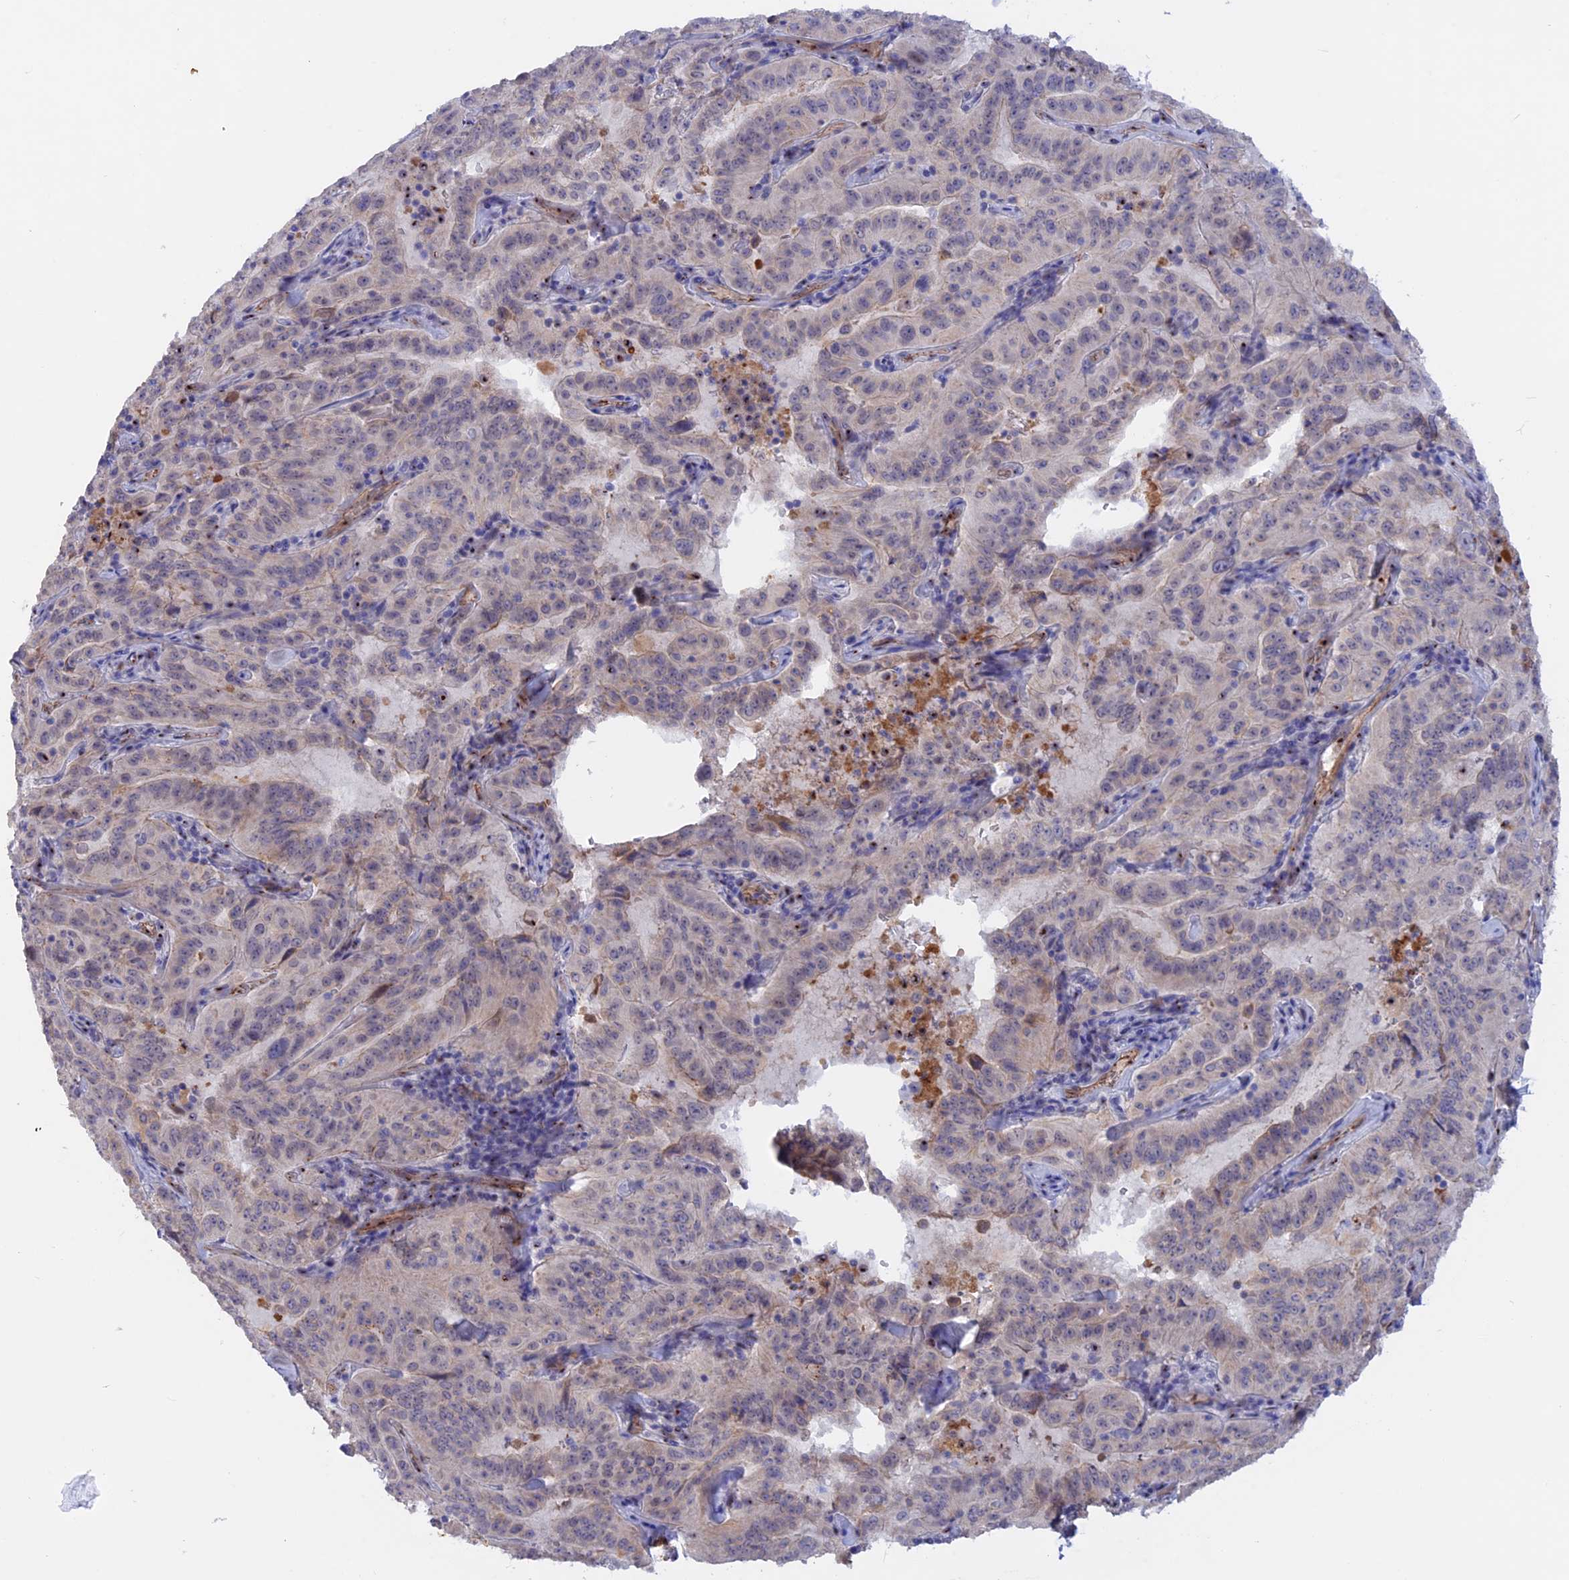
{"staining": {"intensity": "weak", "quantity": "<25%", "location": "cytoplasmic/membranous,nuclear"}, "tissue": "pancreatic cancer", "cell_type": "Tumor cells", "image_type": "cancer", "snomed": [{"axis": "morphology", "description": "Adenocarcinoma, NOS"}, {"axis": "topography", "description": "Pancreas"}], "caption": "DAB immunohistochemical staining of human pancreatic cancer (adenocarcinoma) shows no significant expression in tumor cells.", "gene": "GK5", "patient": {"sex": "male", "age": 63}}